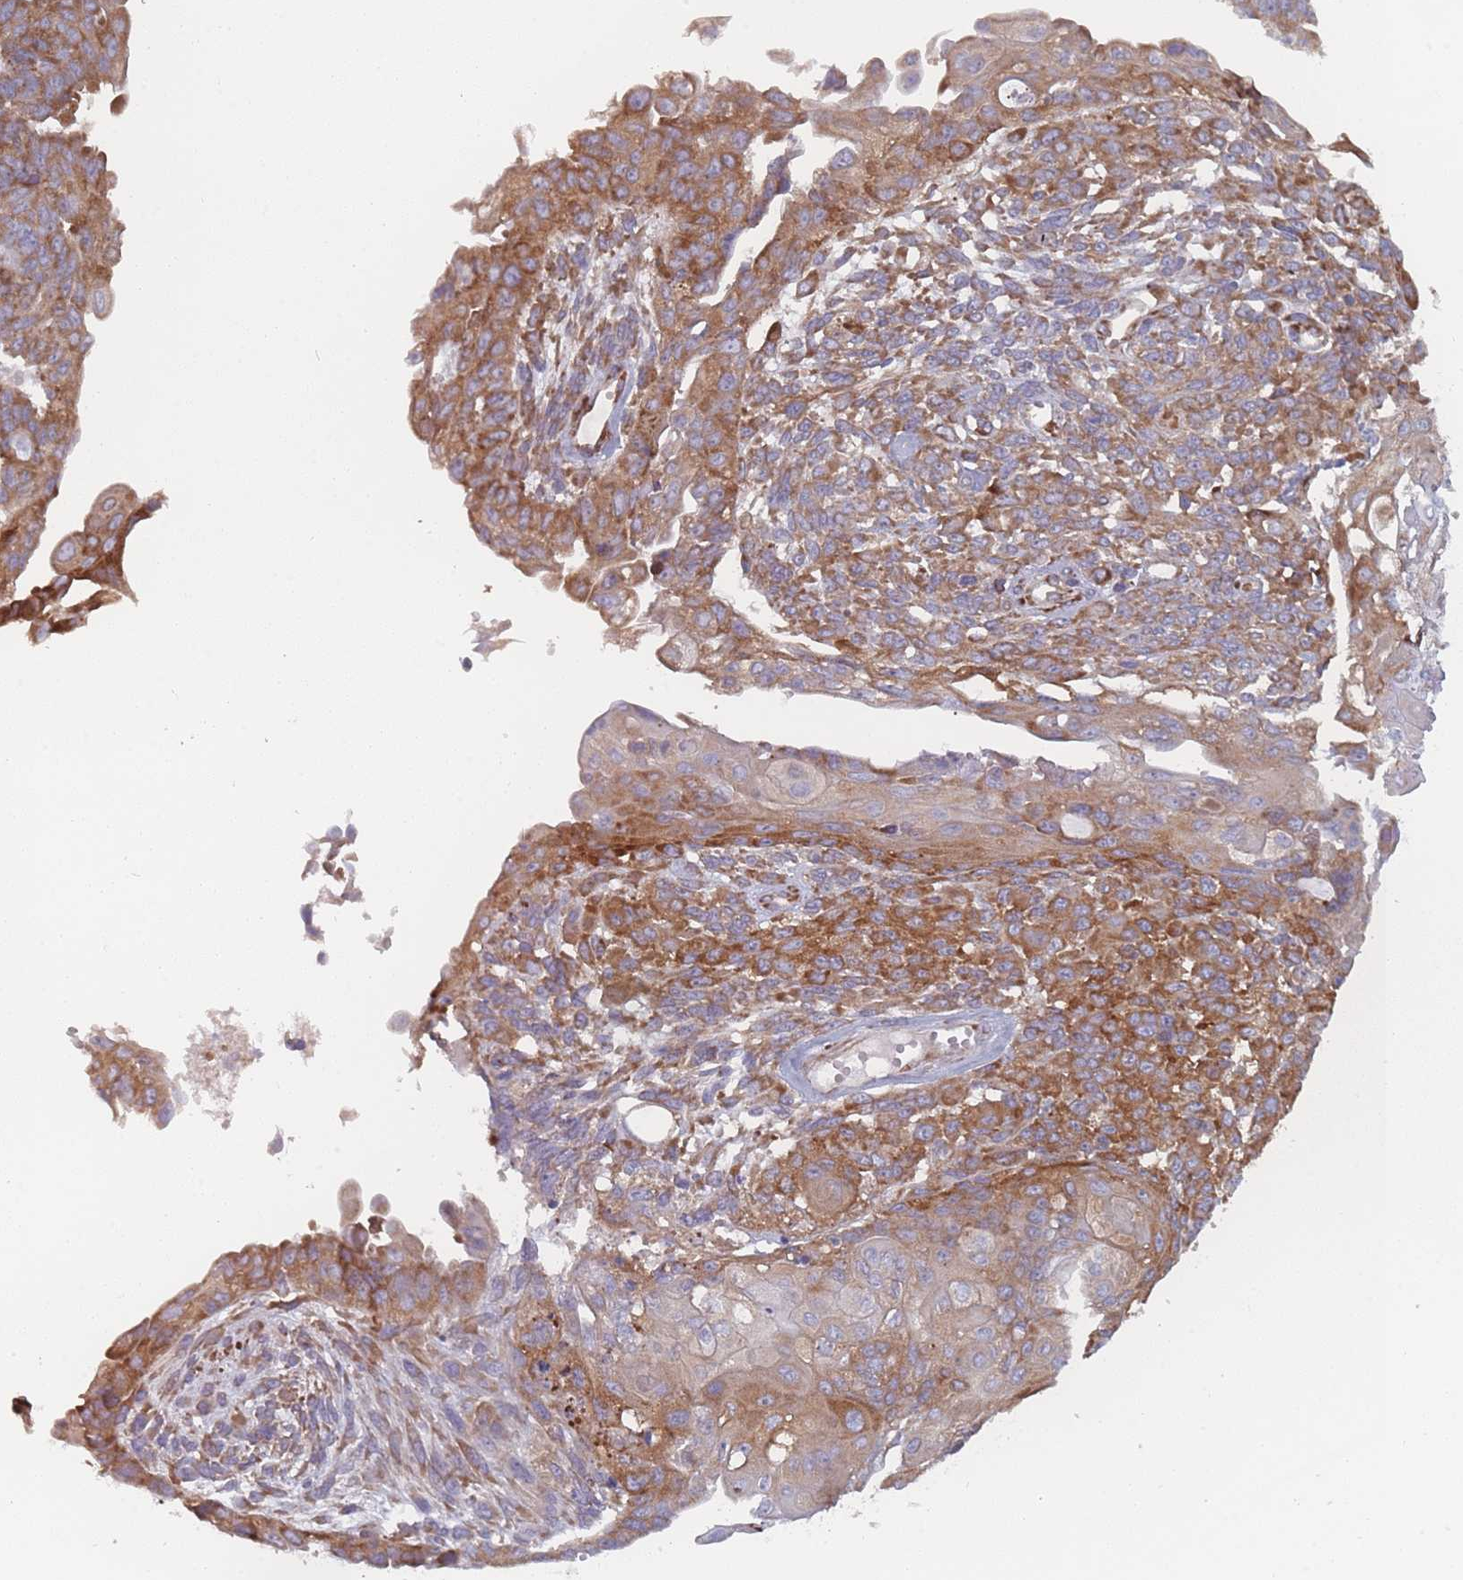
{"staining": {"intensity": "moderate", "quantity": ">75%", "location": "cytoplasmic/membranous"}, "tissue": "endometrial cancer", "cell_type": "Tumor cells", "image_type": "cancer", "snomed": [{"axis": "morphology", "description": "Adenocarcinoma, NOS"}, {"axis": "topography", "description": "Endometrium"}], "caption": "Endometrial adenocarcinoma stained for a protein (brown) displays moderate cytoplasmic/membranous positive staining in about >75% of tumor cells.", "gene": "CACNG5", "patient": {"sex": "female", "age": 32}}